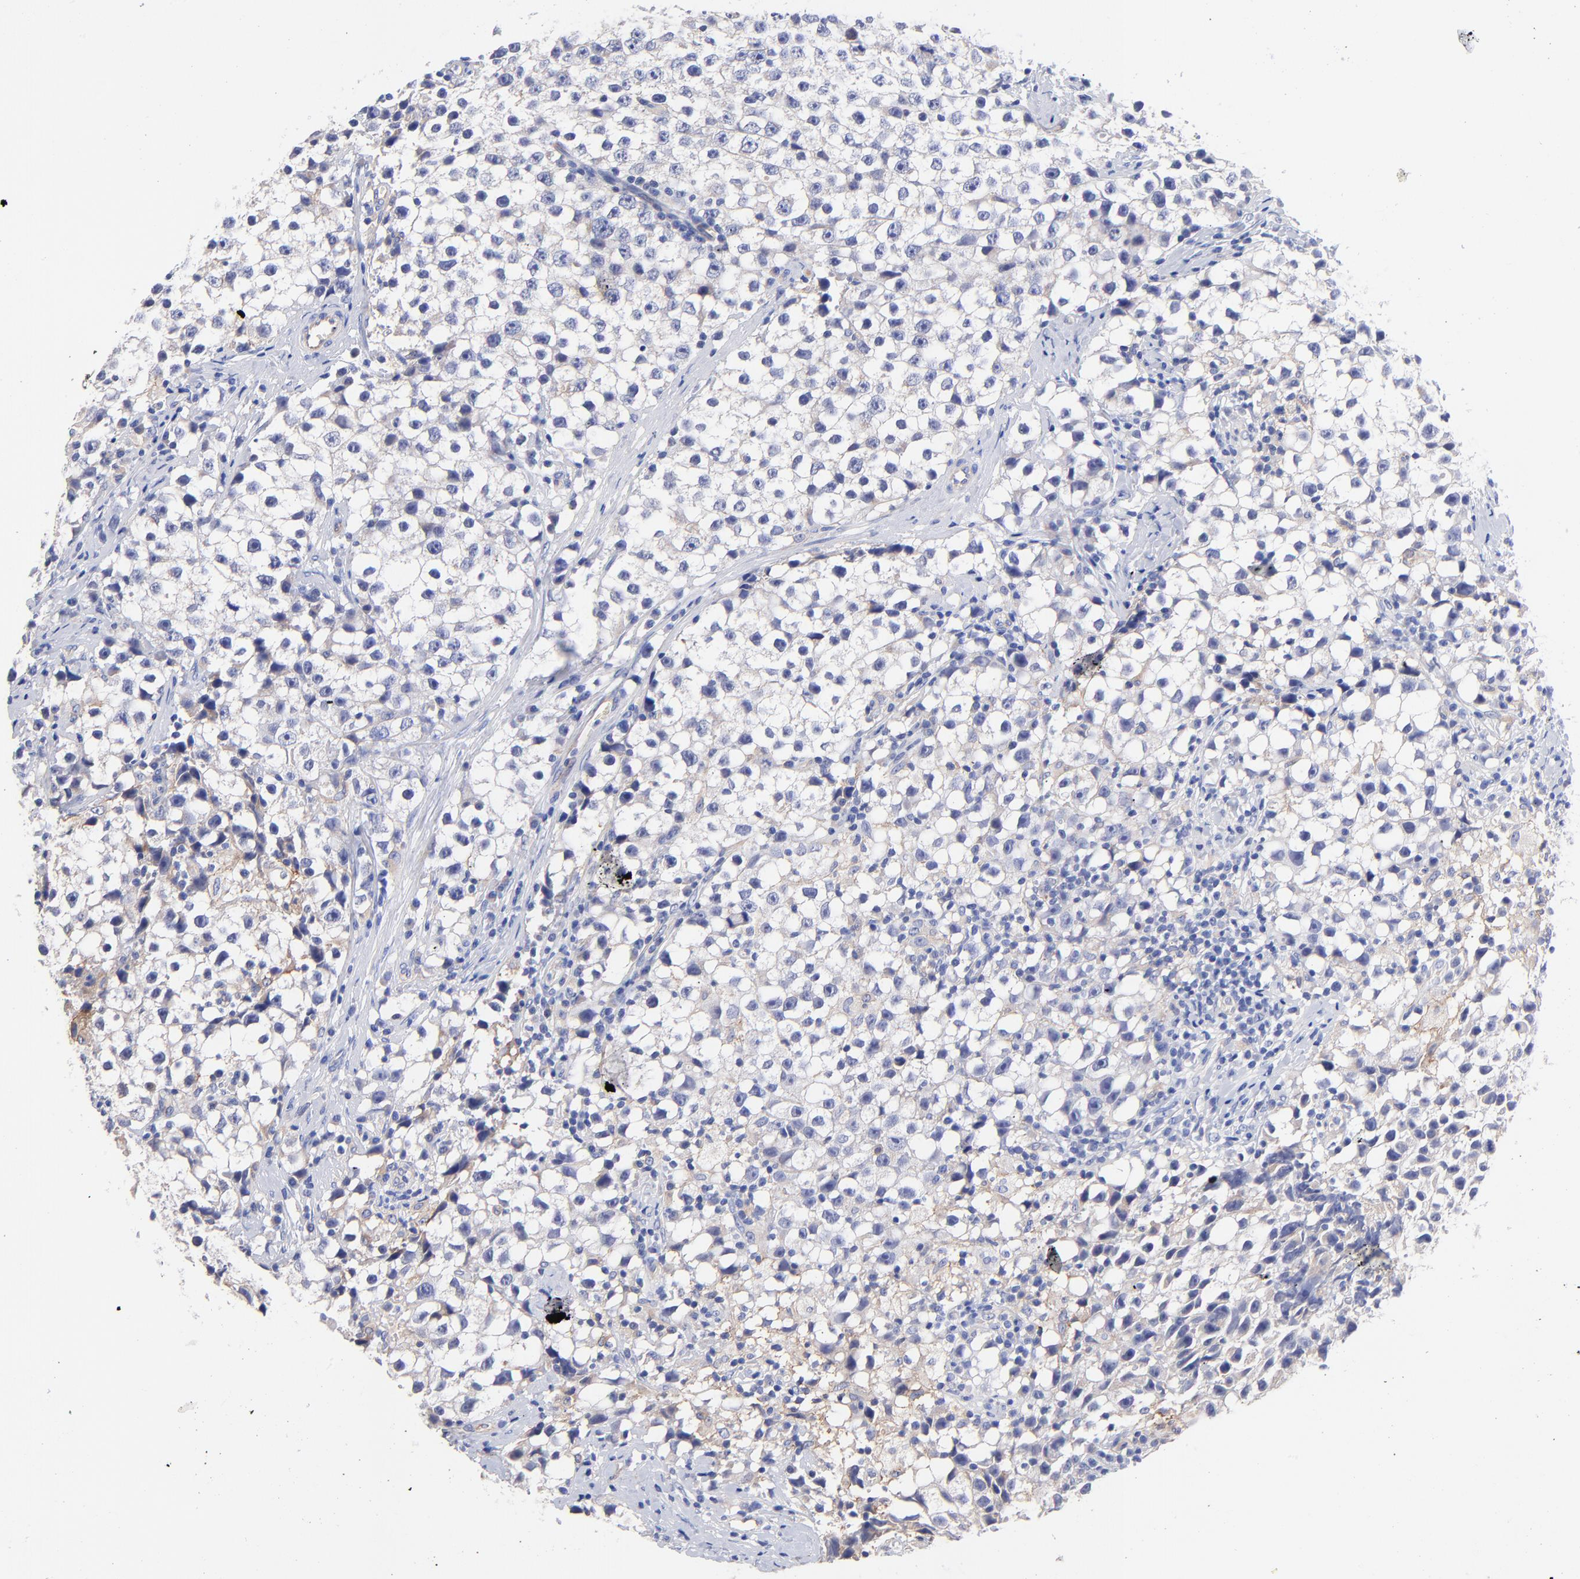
{"staining": {"intensity": "negative", "quantity": "none", "location": "none"}, "tissue": "testis cancer", "cell_type": "Tumor cells", "image_type": "cancer", "snomed": [{"axis": "morphology", "description": "Seminoma, NOS"}, {"axis": "topography", "description": "Testis"}], "caption": "Protein analysis of testis cancer (seminoma) displays no significant positivity in tumor cells.", "gene": "SLC44A2", "patient": {"sex": "male", "age": 35}}